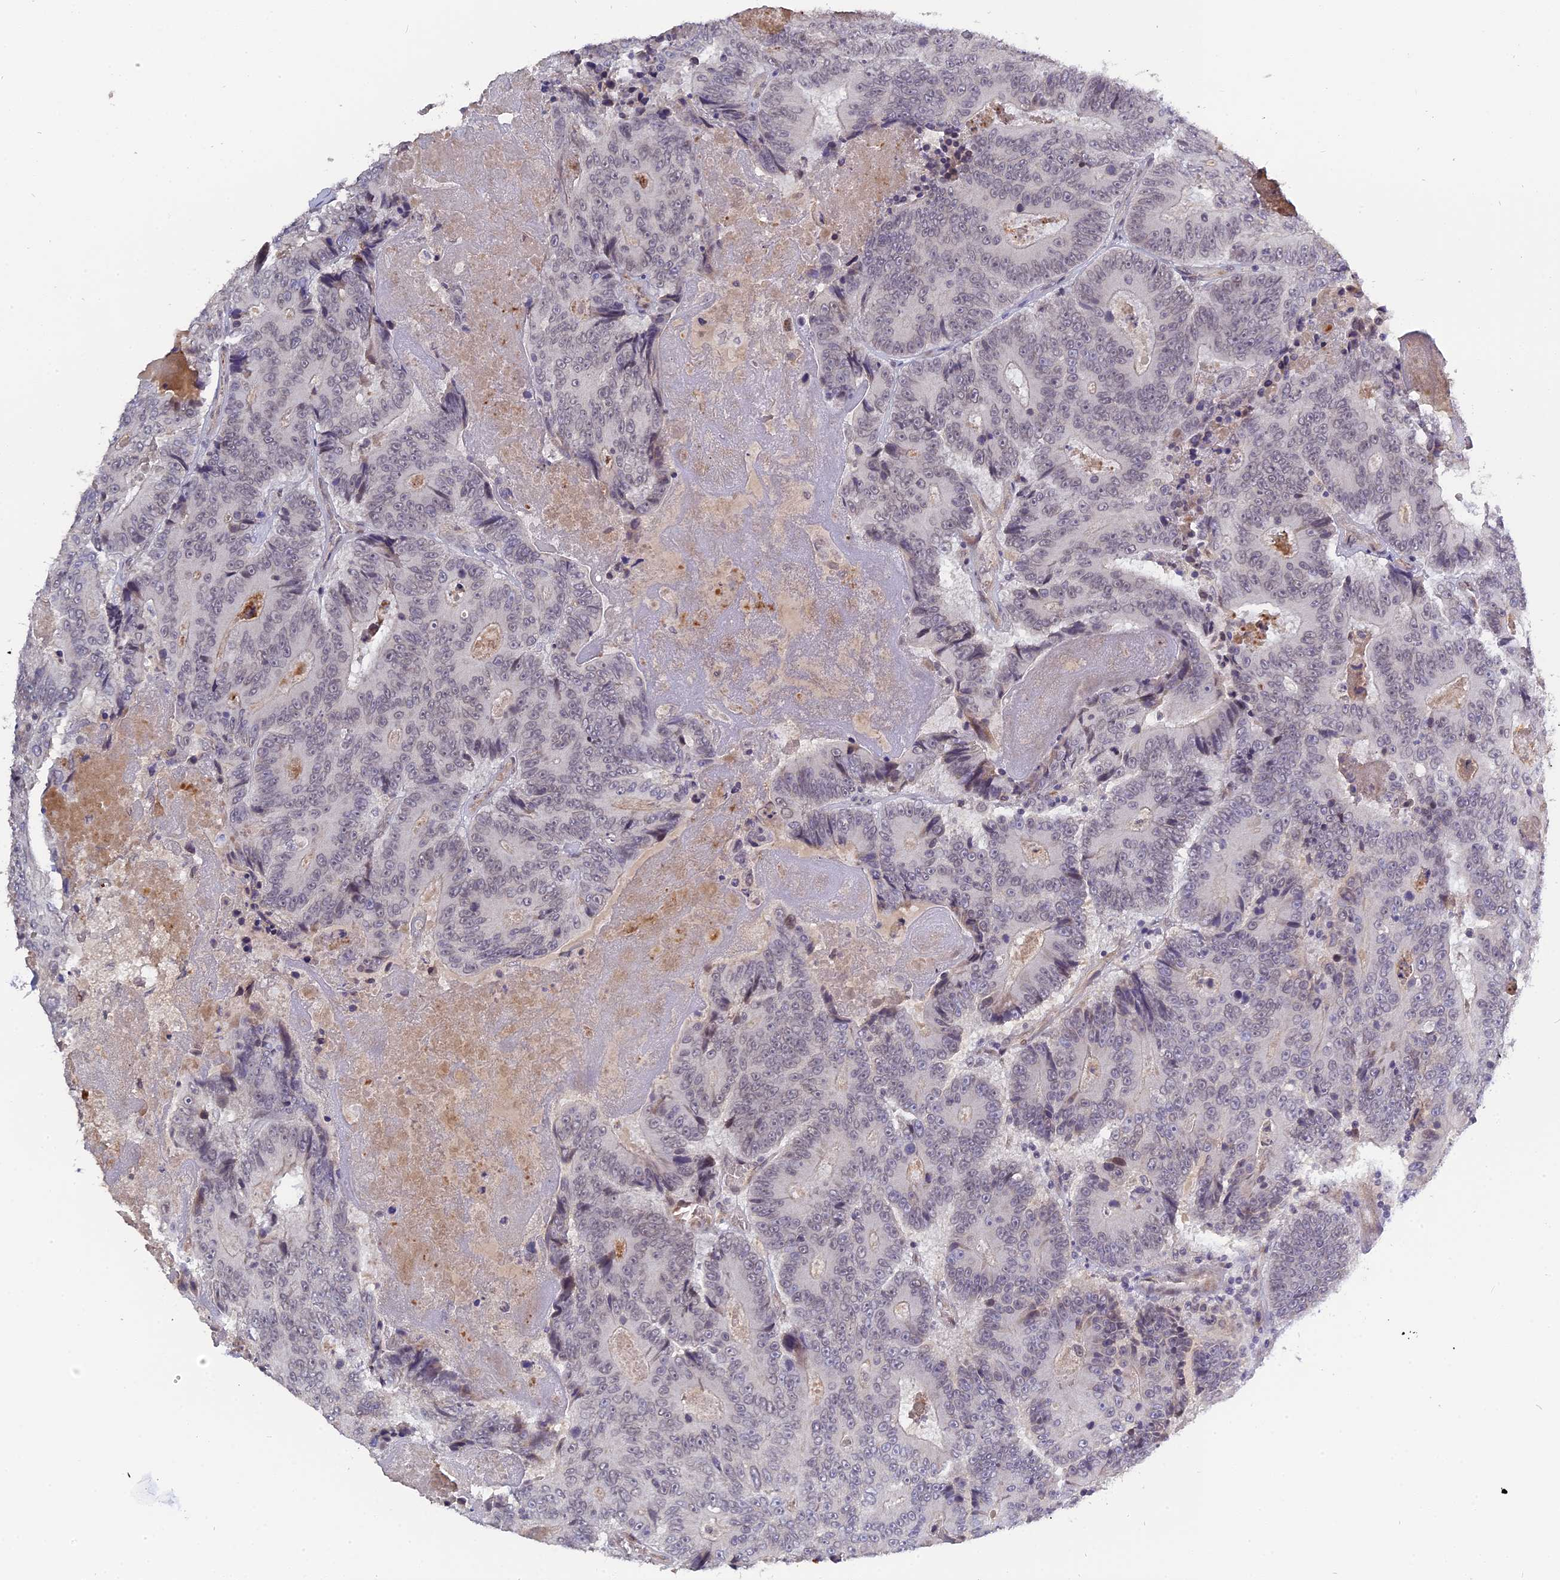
{"staining": {"intensity": "negative", "quantity": "none", "location": "none"}, "tissue": "colorectal cancer", "cell_type": "Tumor cells", "image_type": "cancer", "snomed": [{"axis": "morphology", "description": "Adenocarcinoma, NOS"}, {"axis": "topography", "description": "Colon"}], "caption": "Immunohistochemistry (IHC) histopathology image of neoplastic tissue: colorectal adenocarcinoma stained with DAB shows no significant protein positivity in tumor cells.", "gene": "PYGO1", "patient": {"sex": "male", "age": 83}}